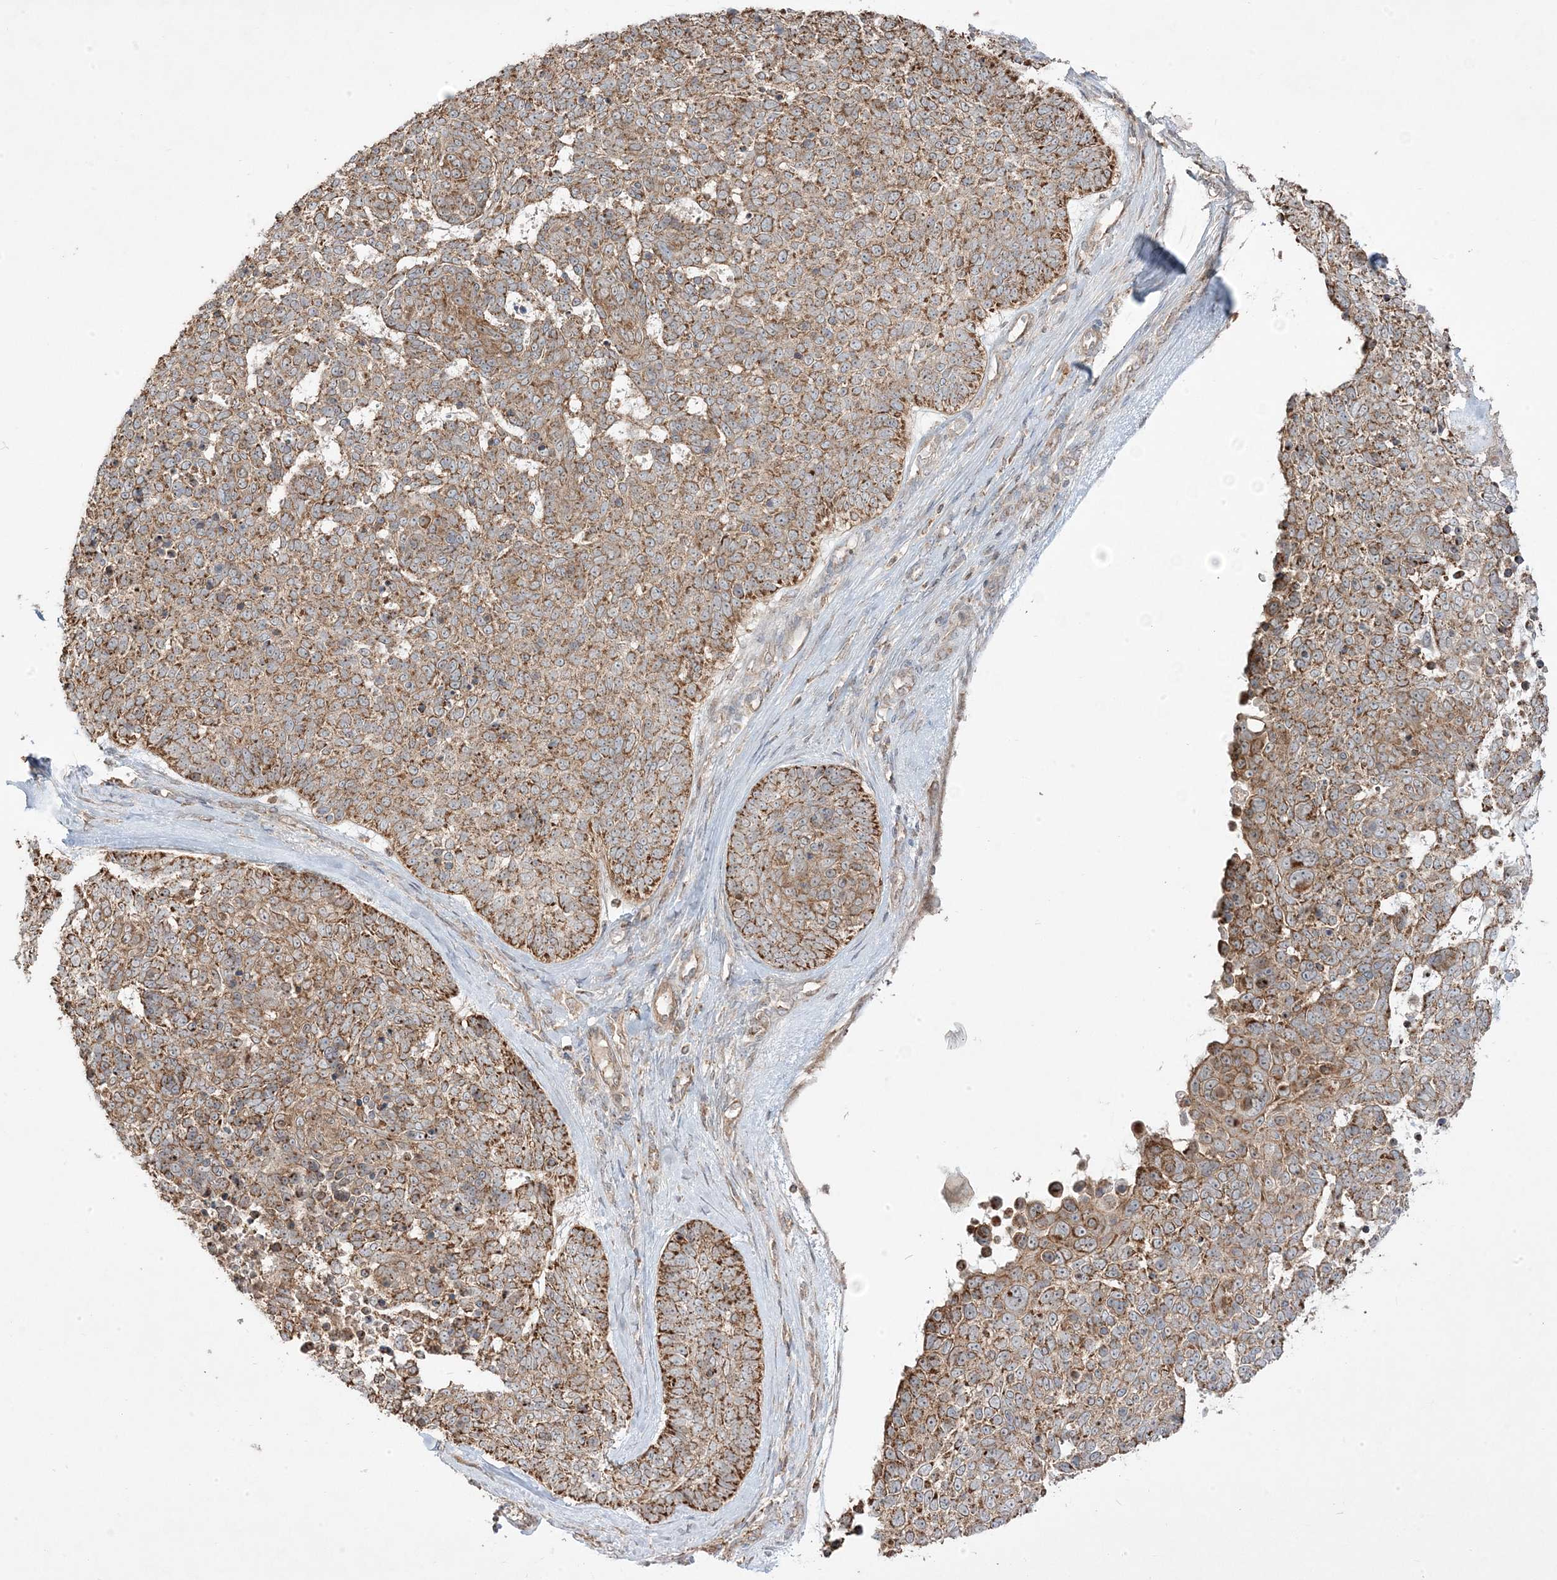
{"staining": {"intensity": "moderate", "quantity": ">75%", "location": "cytoplasmic/membranous"}, "tissue": "skin cancer", "cell_type": "Tumor cells", "image_type": "cancer", "snomed": [{"axis": "morphology", "description": "Basal cell carcinoma"}, {"axis": "topography", "description": "Skin"}], "caption": "Human basal cell carcinoma (skin) stained with a brown dye exhibits moderate cytoplasmic/membranous positive positivity in approximately >75% of tumor cells.", "gene": "CLUAP1", "patient": {"sex": "female", "age": 81}}